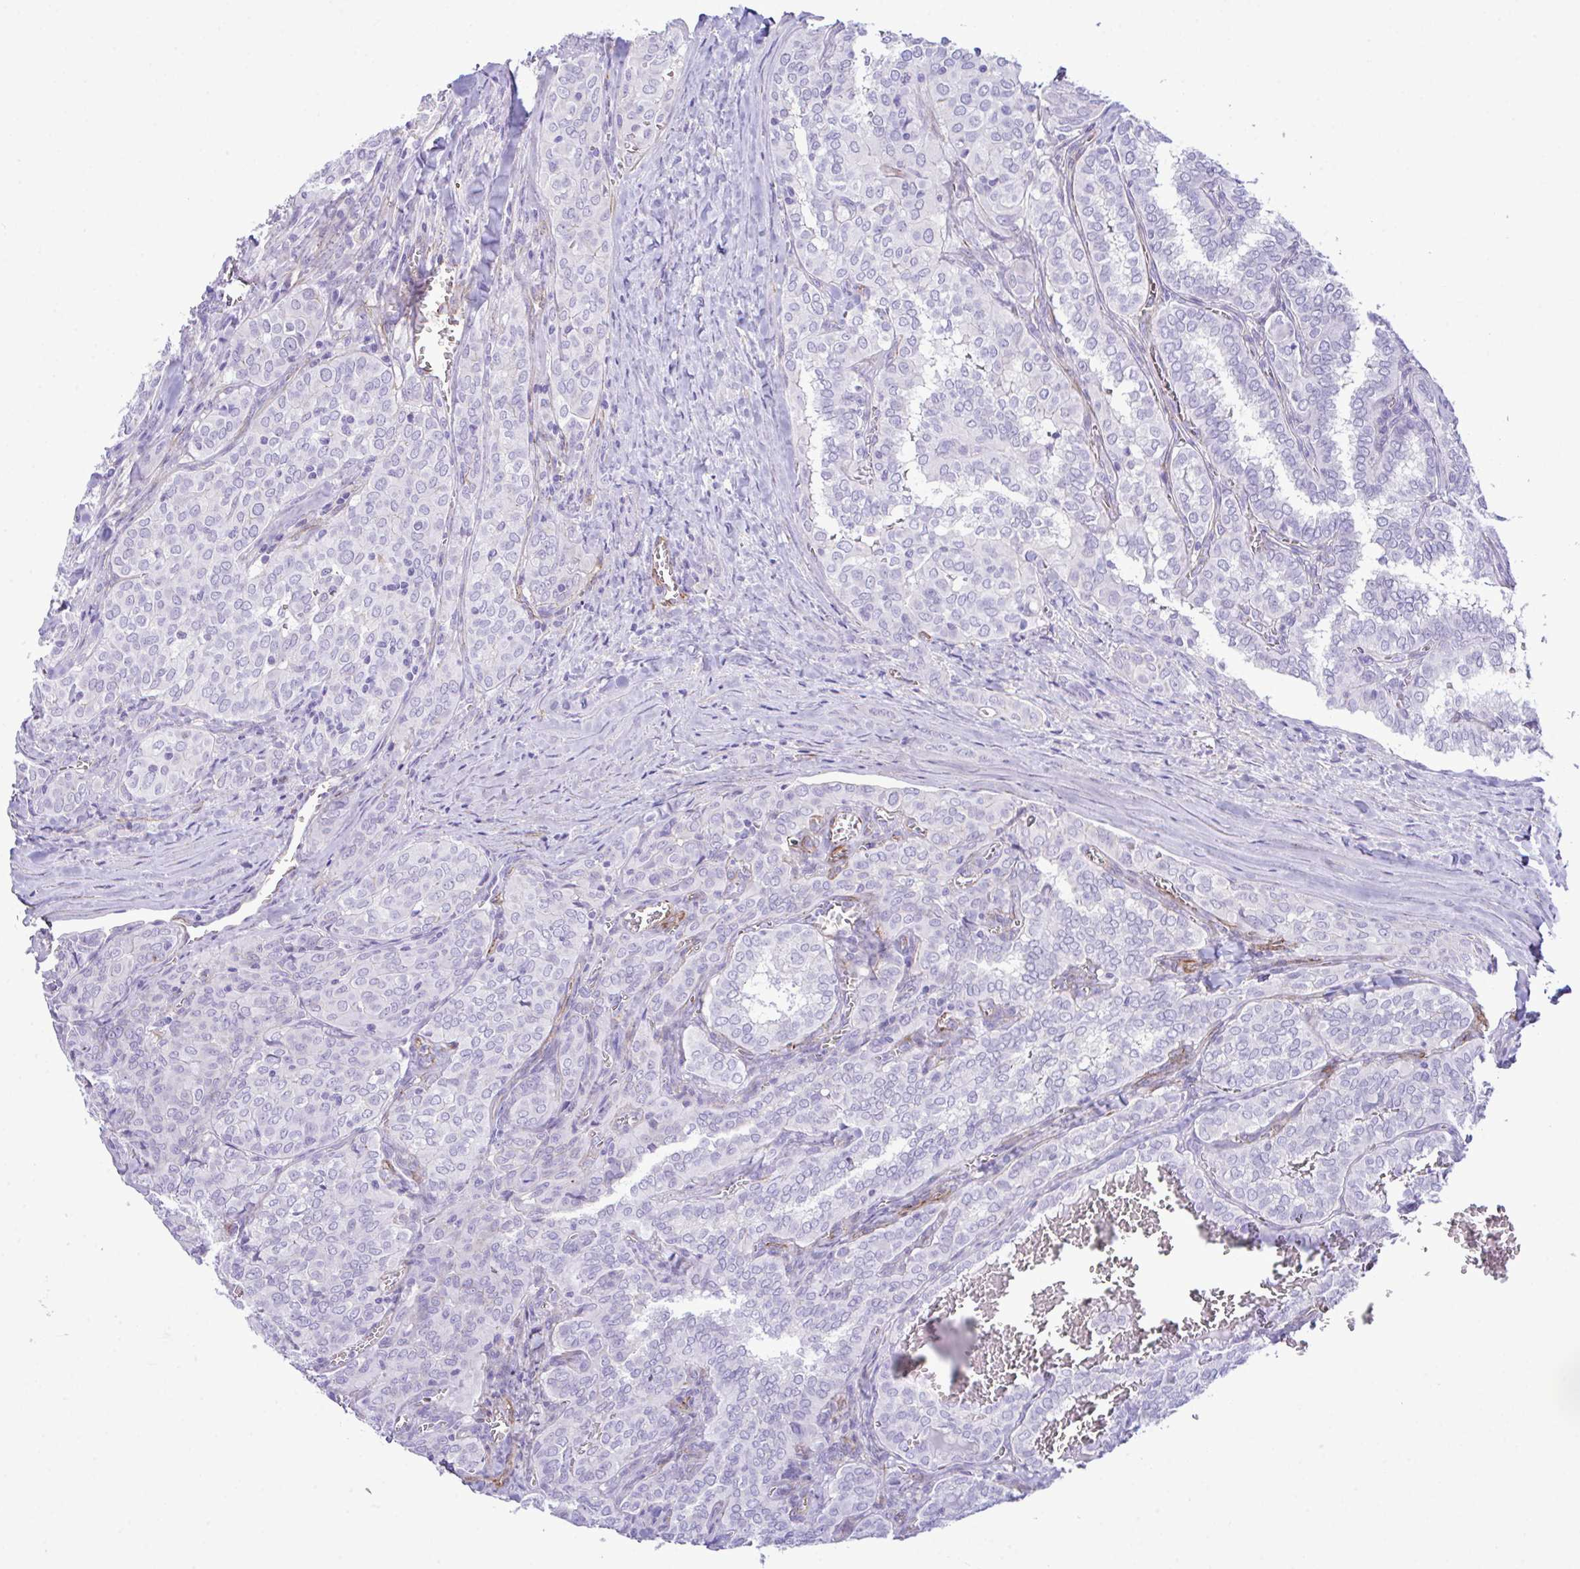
{"staining": {"intensity": "negative", "quantity": "none", "location": "none"}, "tissue": "thyroid cancer", "cell_type": "Tumor cells", "image_type": "cancer", "snomed": [{"axis": "morphology", "description": "Papillary adenocarcinoma, NOS"}, {"axis": "topography", "description": "Thyroid gland"}], "caption": "This is an IHC histopathology image of thyroid papillary adenocarcinoma. There is no positivity in tumor cells.", "gene": "SYNPO2L", "patient": {"sex": "female", "age": 30}}